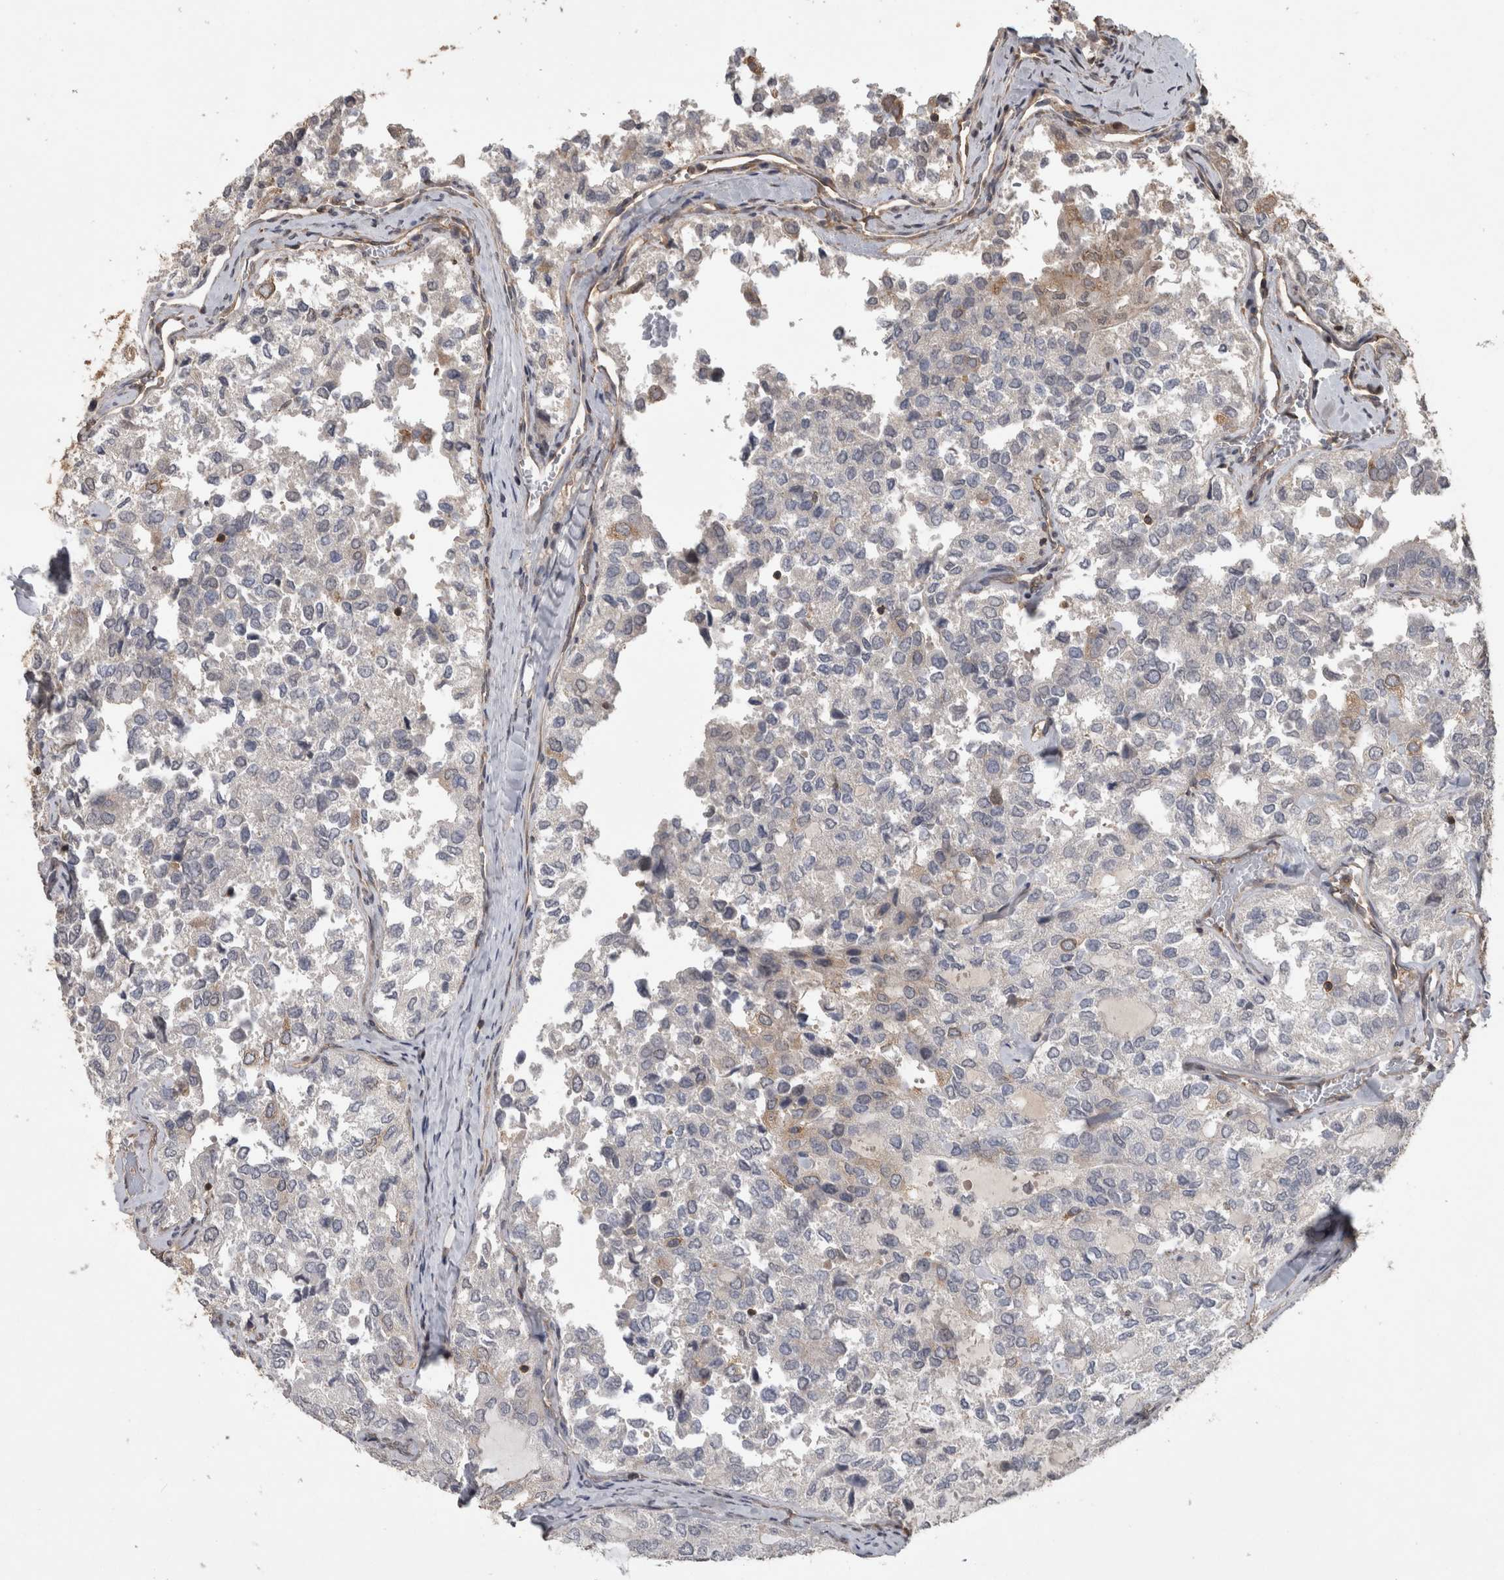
{"staining": {"intensity": "negative", "quantity": "none", "location": "none"}, "tissue": "thyroid cancer", "cell_type": "Tumor cells", "image_type": "cancer", "snomed": [{"axis": "morphology", "description": "Follicular adenoma carcinoma, NOS"}, {"axis": "topography", "description": "Thyroid gland"}], "caption": "This is an IHC photomicrograph of follicular adenoma carcinoma (thyroid). There is no positivity in tumor cells.", "gene": "ATXN2", "patient": {"sex": "male", "age": 75}}